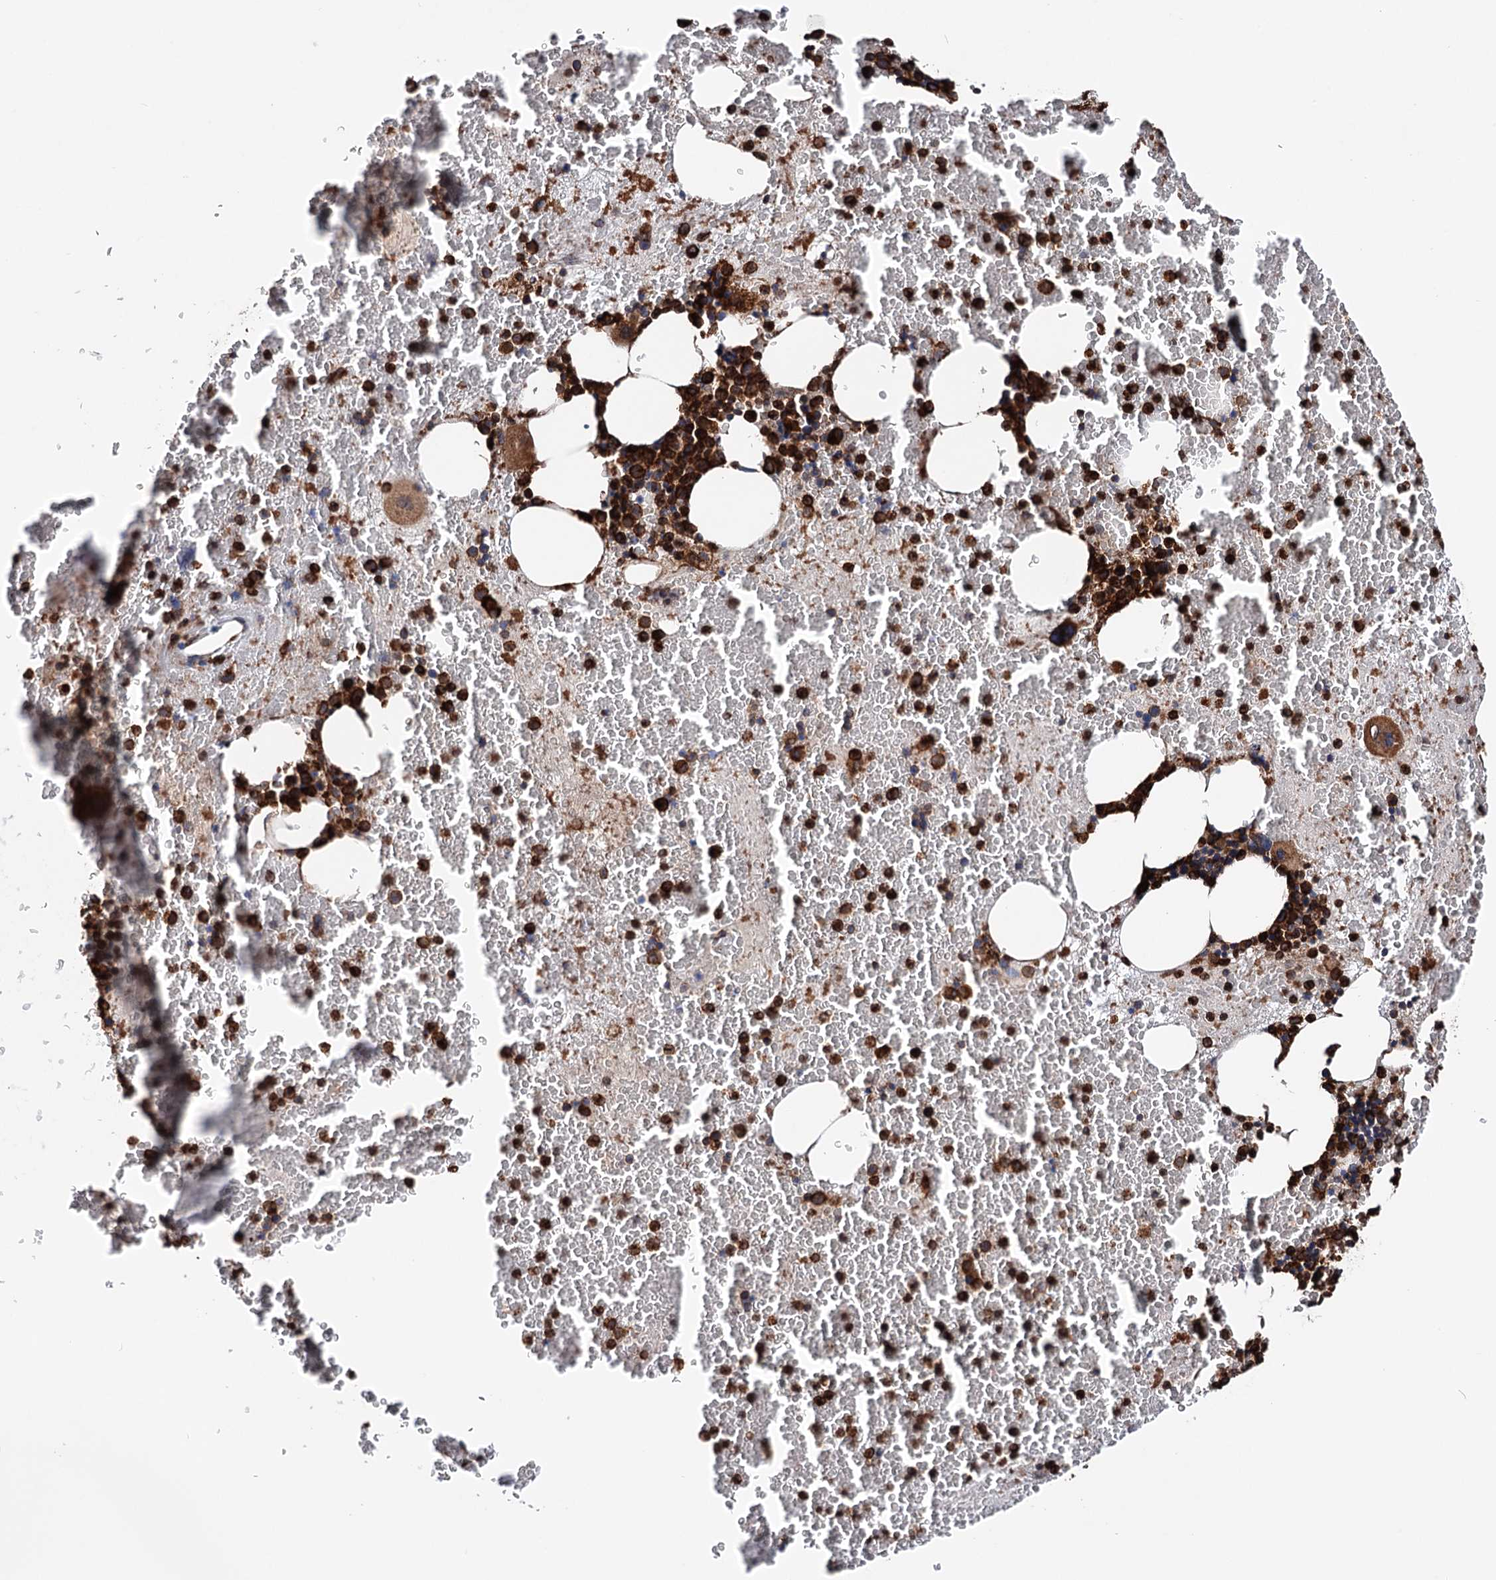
{"staining": {"intensity": "strong", "quantity": ">75%", "location": "cytoplasmic/membranous"}, "tissue": "bone marrow", "cell_type": "Hematopoietic cells", "image_type": "normal", "snomed": [{"axis": "morphology", "description": "Normal tissue, NOS"}, {"axis": "topography", "description": "Bone marrow"}], "caption": "Immunohistochemistry (IHC) photomicrograph of unremarkable bone marrow stained for a protein (brown), which shows high levels of strong cytoplasmic/membranous positivity in approximately >75% of hematopoietic cells.", "gene": "ERP29", "patient": {"sex": "male", "age": 36}}